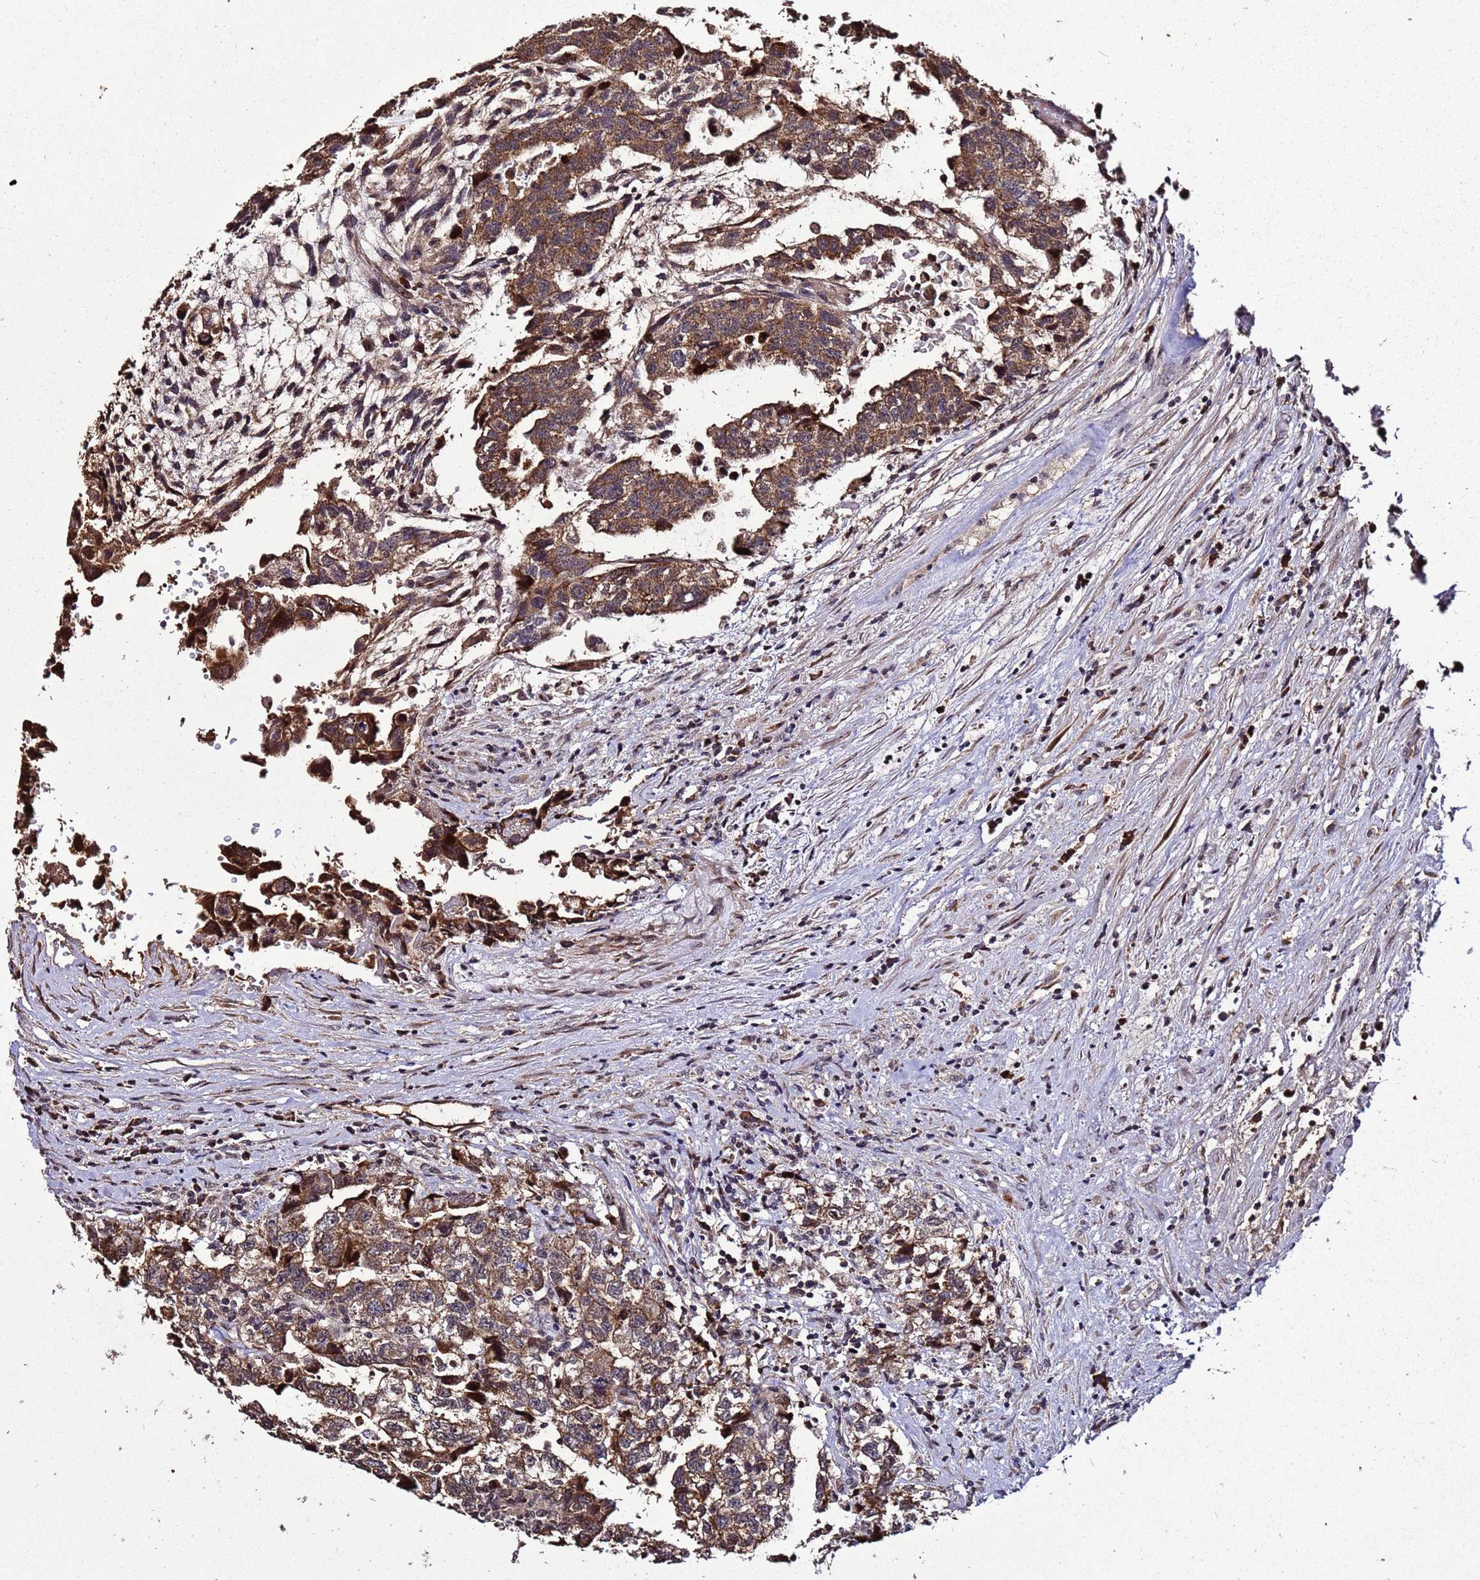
{"staining": {"intensity": "moderate", "quantity": ">75%", "location": "cytoplasmic/membranous"}, "tissue": "testis cancer", "cell_type": "Tumor cells", "image_type": "cancer", "snomed": [{"axis": "morphology", "description": "Carcinoma, Embryonal, NOS"}, {"axis": "topography", "description": "Testis"}], "caption": "A medium amount of moderate cytoplasmic/membranous positivity is appreciated in about >75% of tumor cells in embryonal carcinoma (testis) tissue.", "gene": "WNK4", "patient": {"sex": "male", "age": 36}}